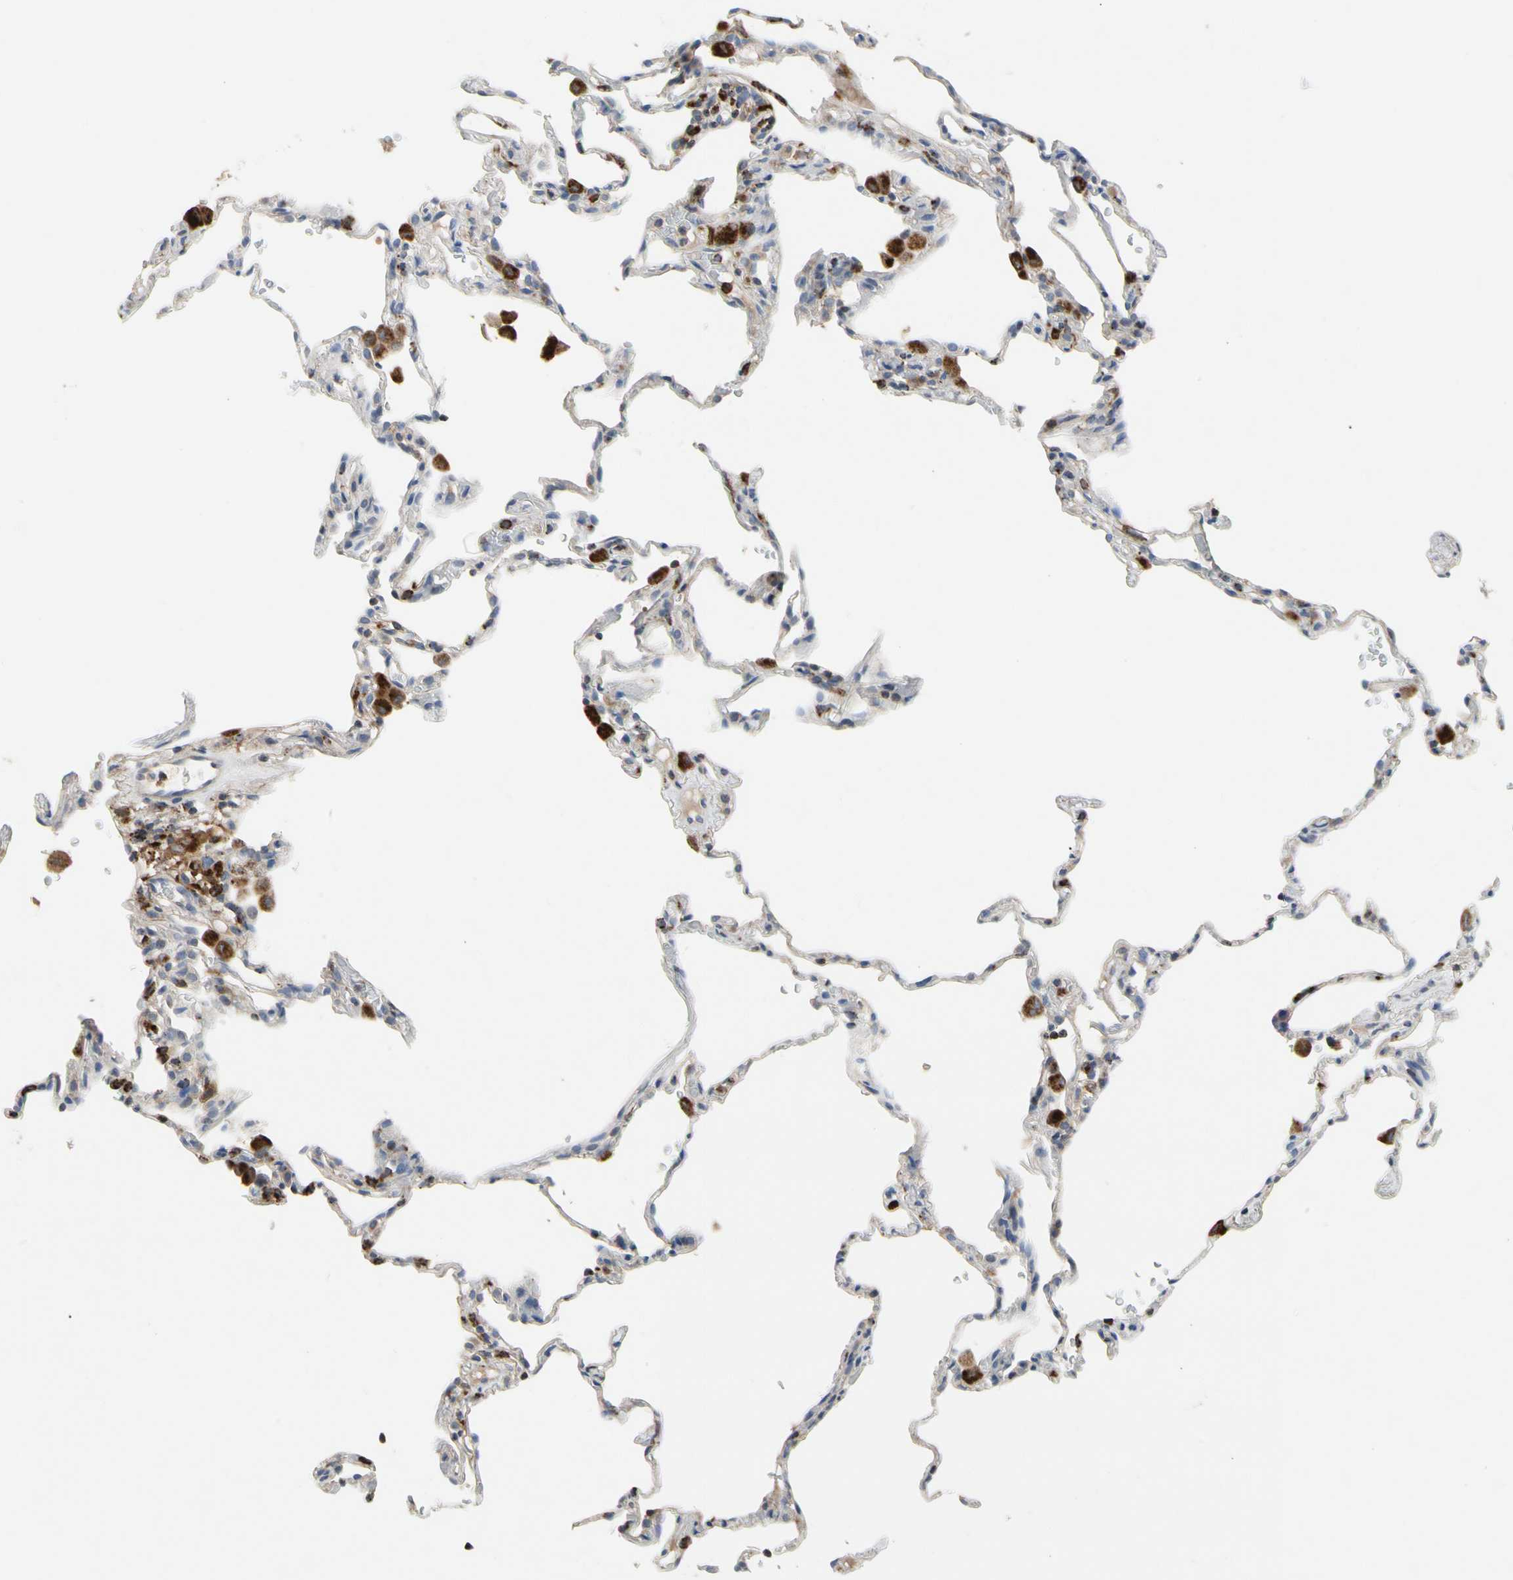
{"staining": {"intensity": "negative", "quantity": "none", "location": "none"}, "tissue": "lung", "cell_type": "Alveolar cells", "image_type": "normal", "snomed": [{"axis": "morphology", "description": "Normal tissue, NOS"}, {"axis": "topography", "description": "Lung"}], "caption": "Alveolar cells show no significant protein expression in benign lung. (Brightfield microscopy of DAB immunohistochemistry at high magnification).", "gene": "ADA2", "patient": {"sex": "male", "age": 59}}